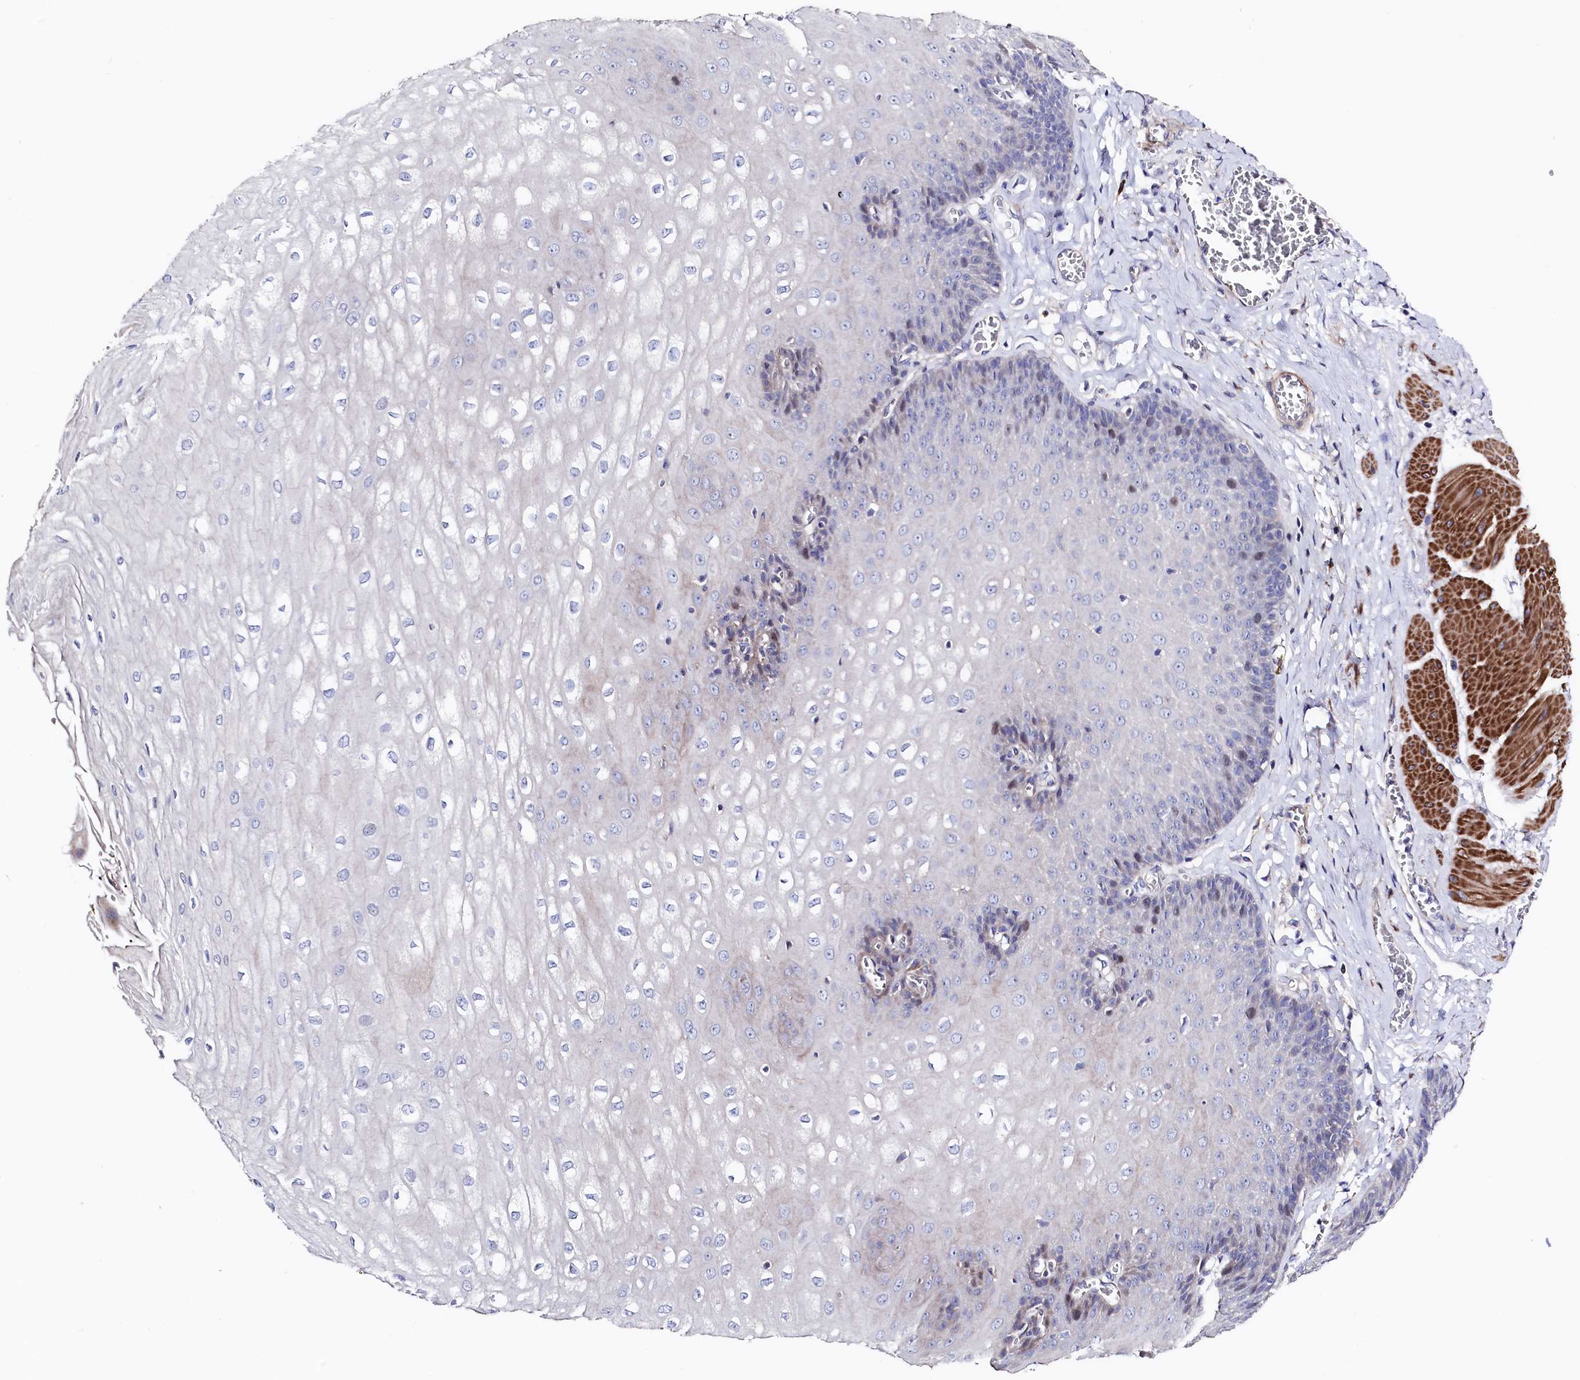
{"staining": {"intensity": "negative", "quantity": "none", "location": "none"}, "tissue": "esophagus", "cell_type": "Squamous epithelial cells", "image_type": "normal", "snomed": [{"axis": "morphology", "description": "Normal tissue, NOS"}, {"axis": "topography", "description": "Esophagus"}], "caption": "Immunohistochemistry (IHC) photomicrograph of benign esophagus: human esophagus stained with DAB (3,3'-diaminobenzidine) exhibits no significant protein expression in squamous epithelial cells.", "gene": "WNT8A", "patient": {"sex": "male", "age": 60}}